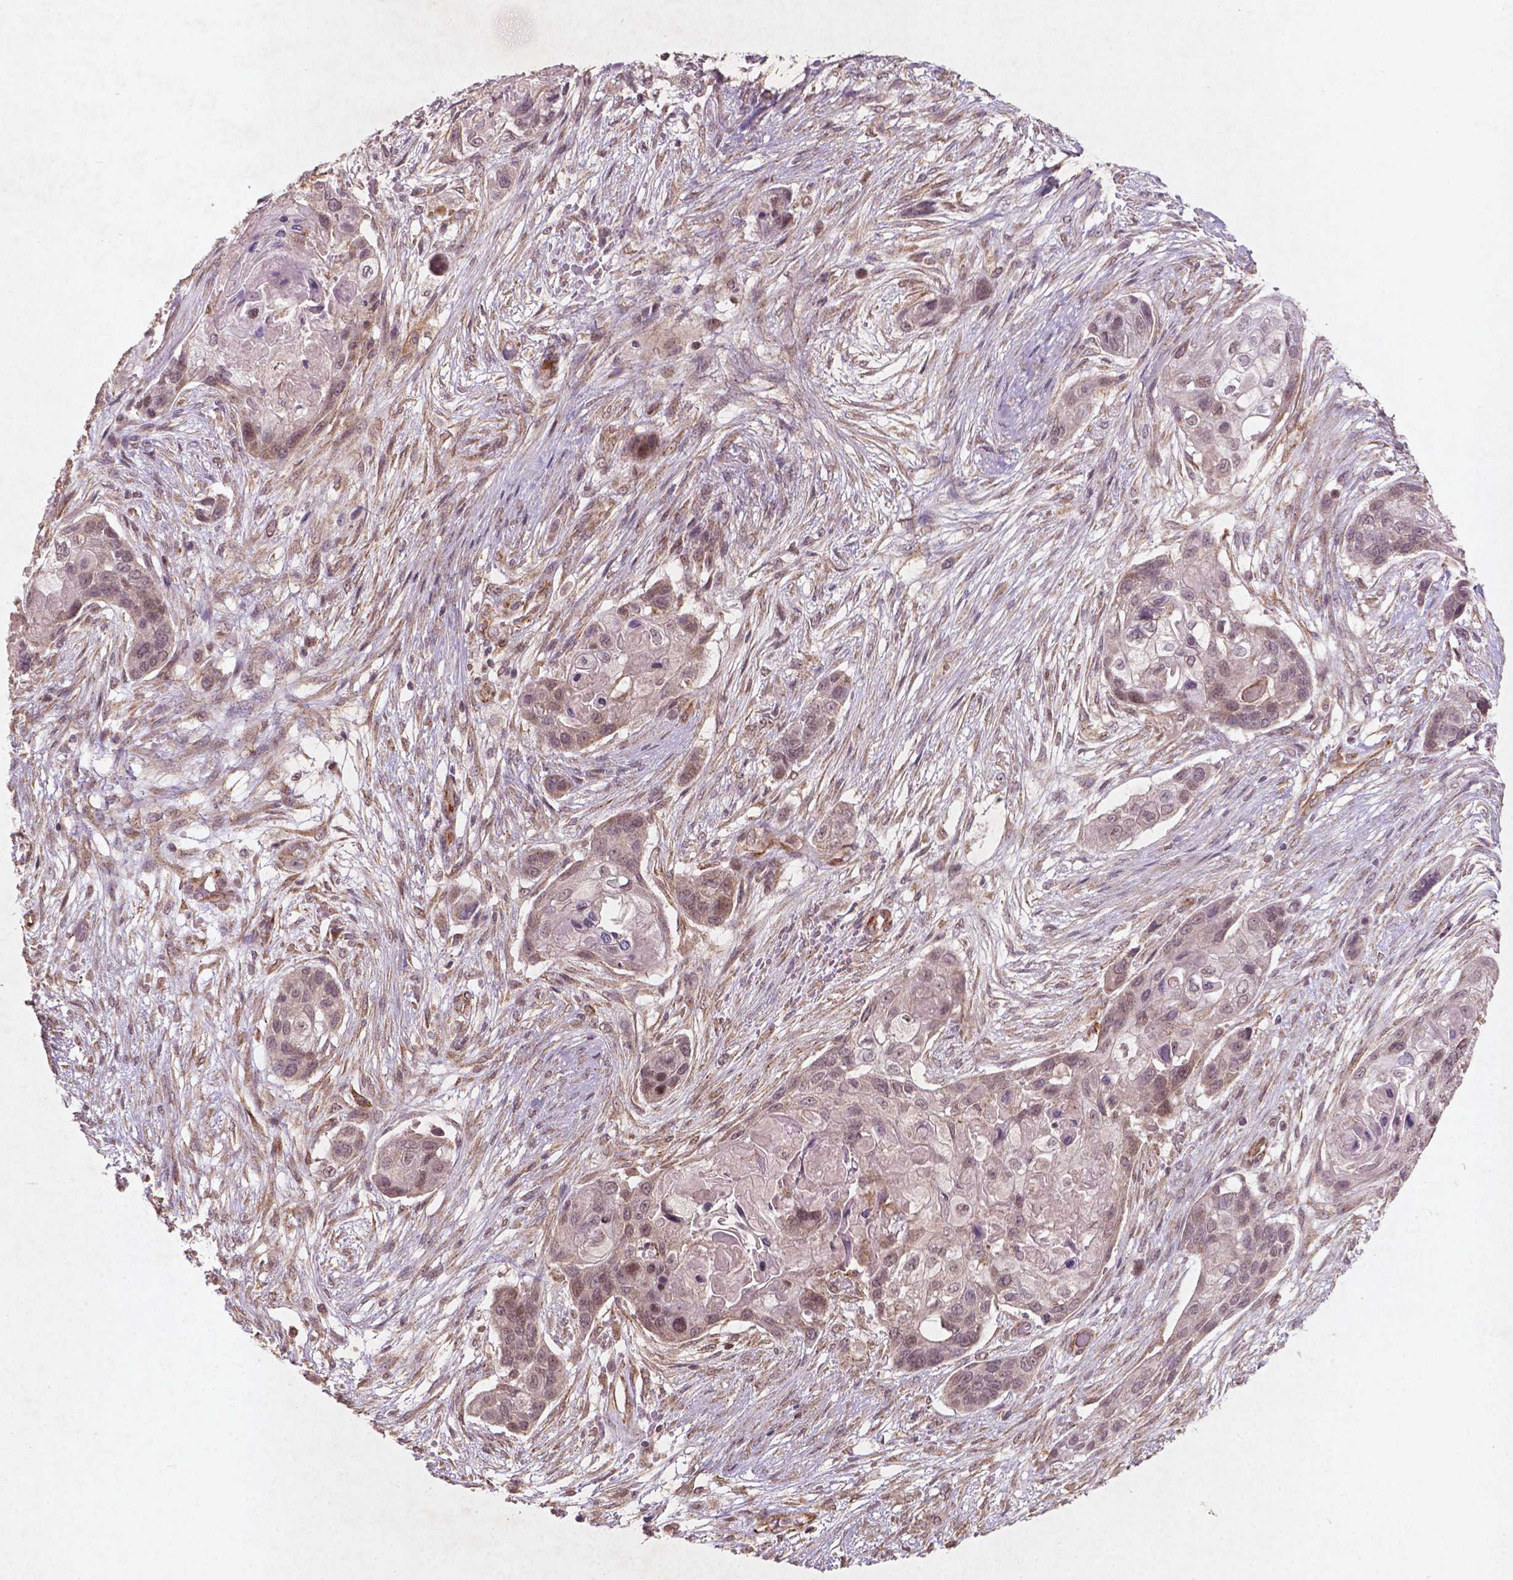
{"staining": {"intensity": "negative", "quantity": "none", "location": "none"}, "tissue": "lung cancer", "cell_type": "Tumor cells", "image_type": "cancer", "snomed": [{"axis": "morphology", "description": "Squamous cell carcinoma, NOS"}, {"axis": "topography", "description": "Lung"}], "caption": "IHC image of neoplastic tissue: human lung cancer (squamous cell carcinoma) stained with DAB (3,3'-diaminobenzidine) reveals no significant protein staining in tumor cells.", "gene": "SMAD2", "patient": {"sex": "male", "age": 69}}